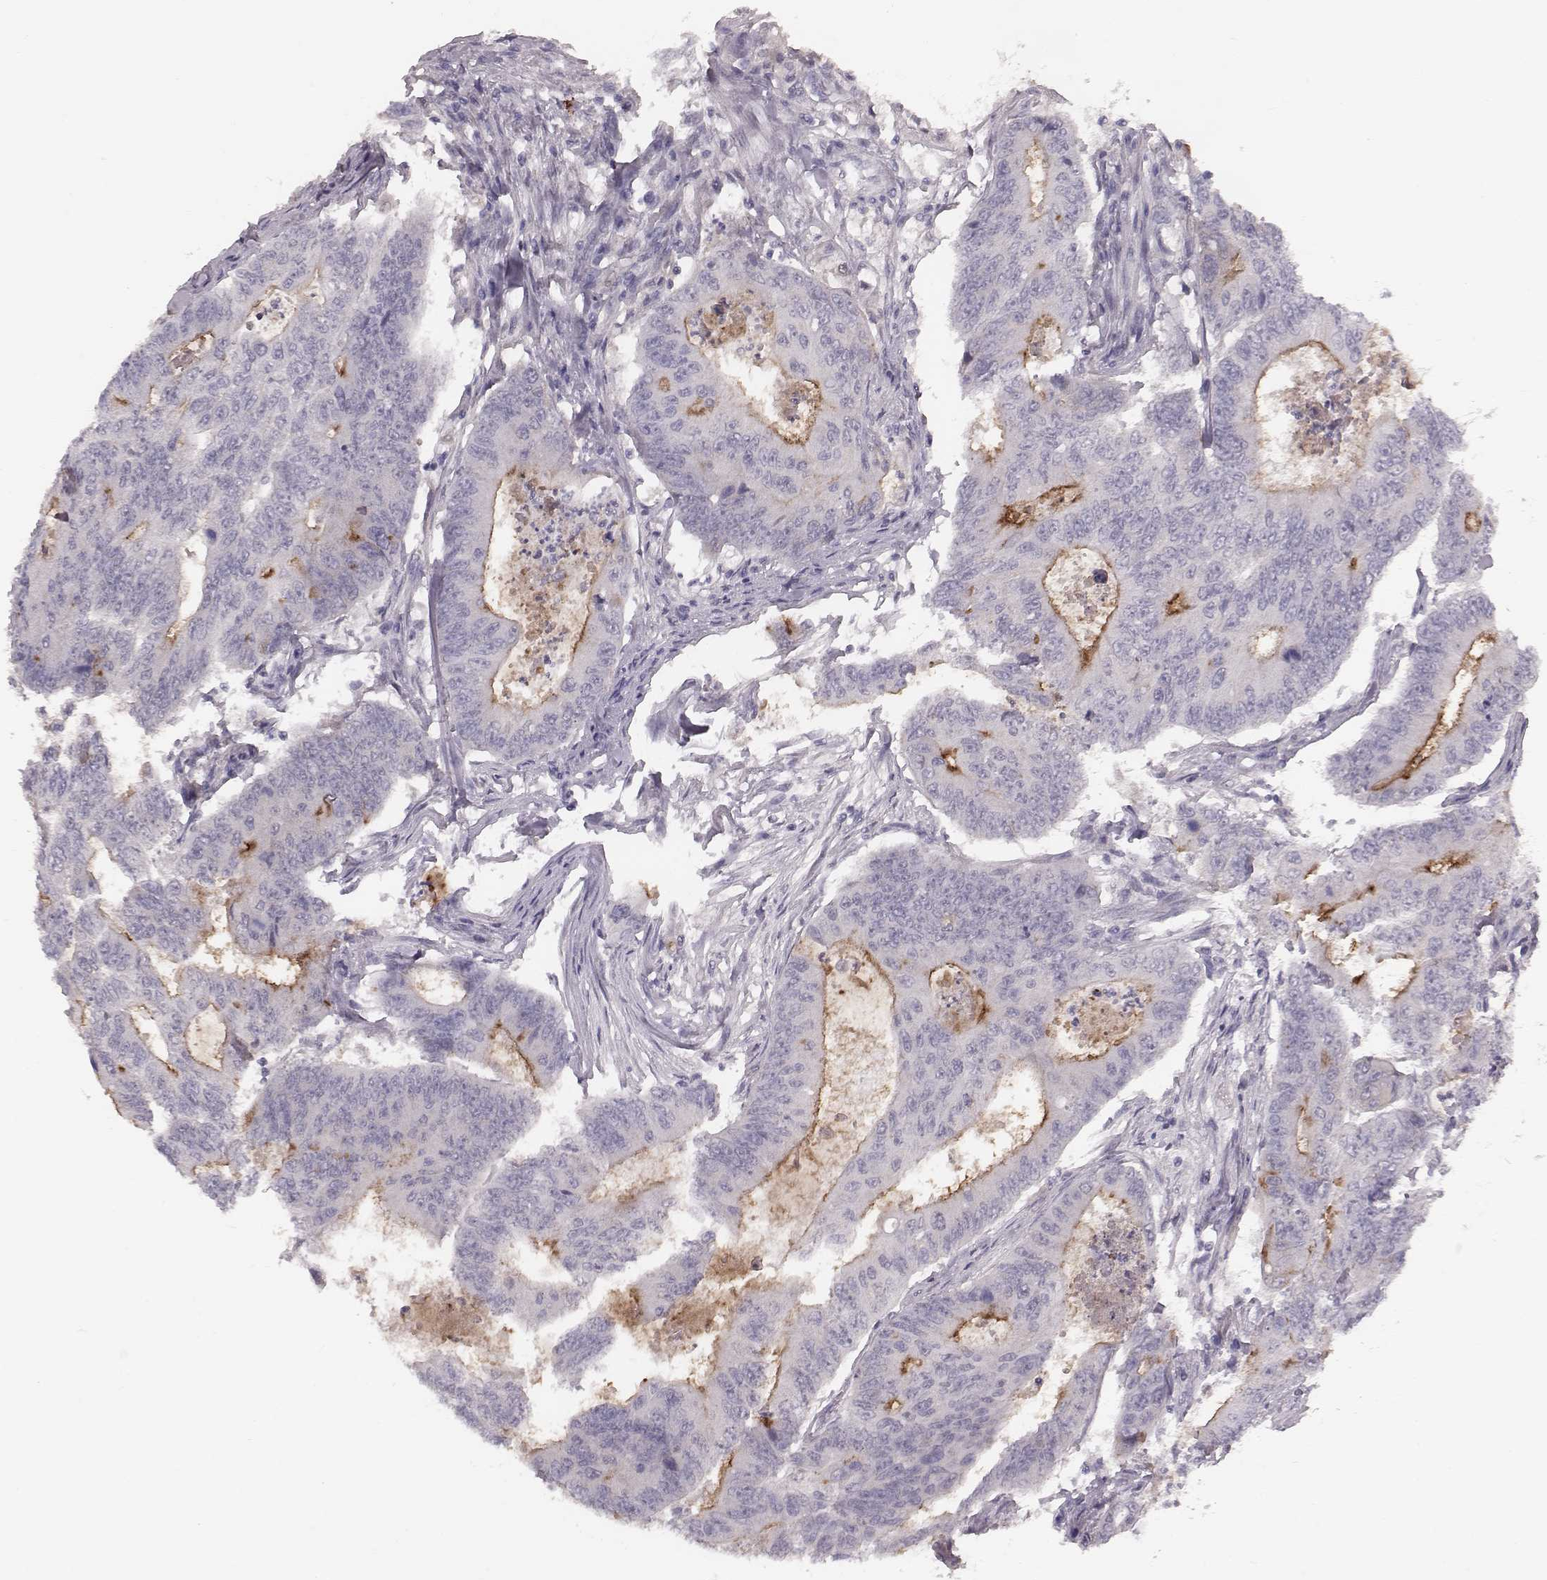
{"staining": {"intensity": "negative", "quantity": "none", "location": "none"}, "tissue": "colorectal cancer", "cell_type": "Tumor cells", "image_type": "cancer", "snomed": [{"axis": "morphology", "description": "Adenocarcinoma, NOS"}, {"axis": "topography", "description": "Colon"}], "caption": "IHC photomicrograph of human colorectal adenocarcinoma stained for a protein (brown), which shows no positivity in tumor cells.", "gene": "CFTR", "patient": {"sex": "female", "age": 48}}